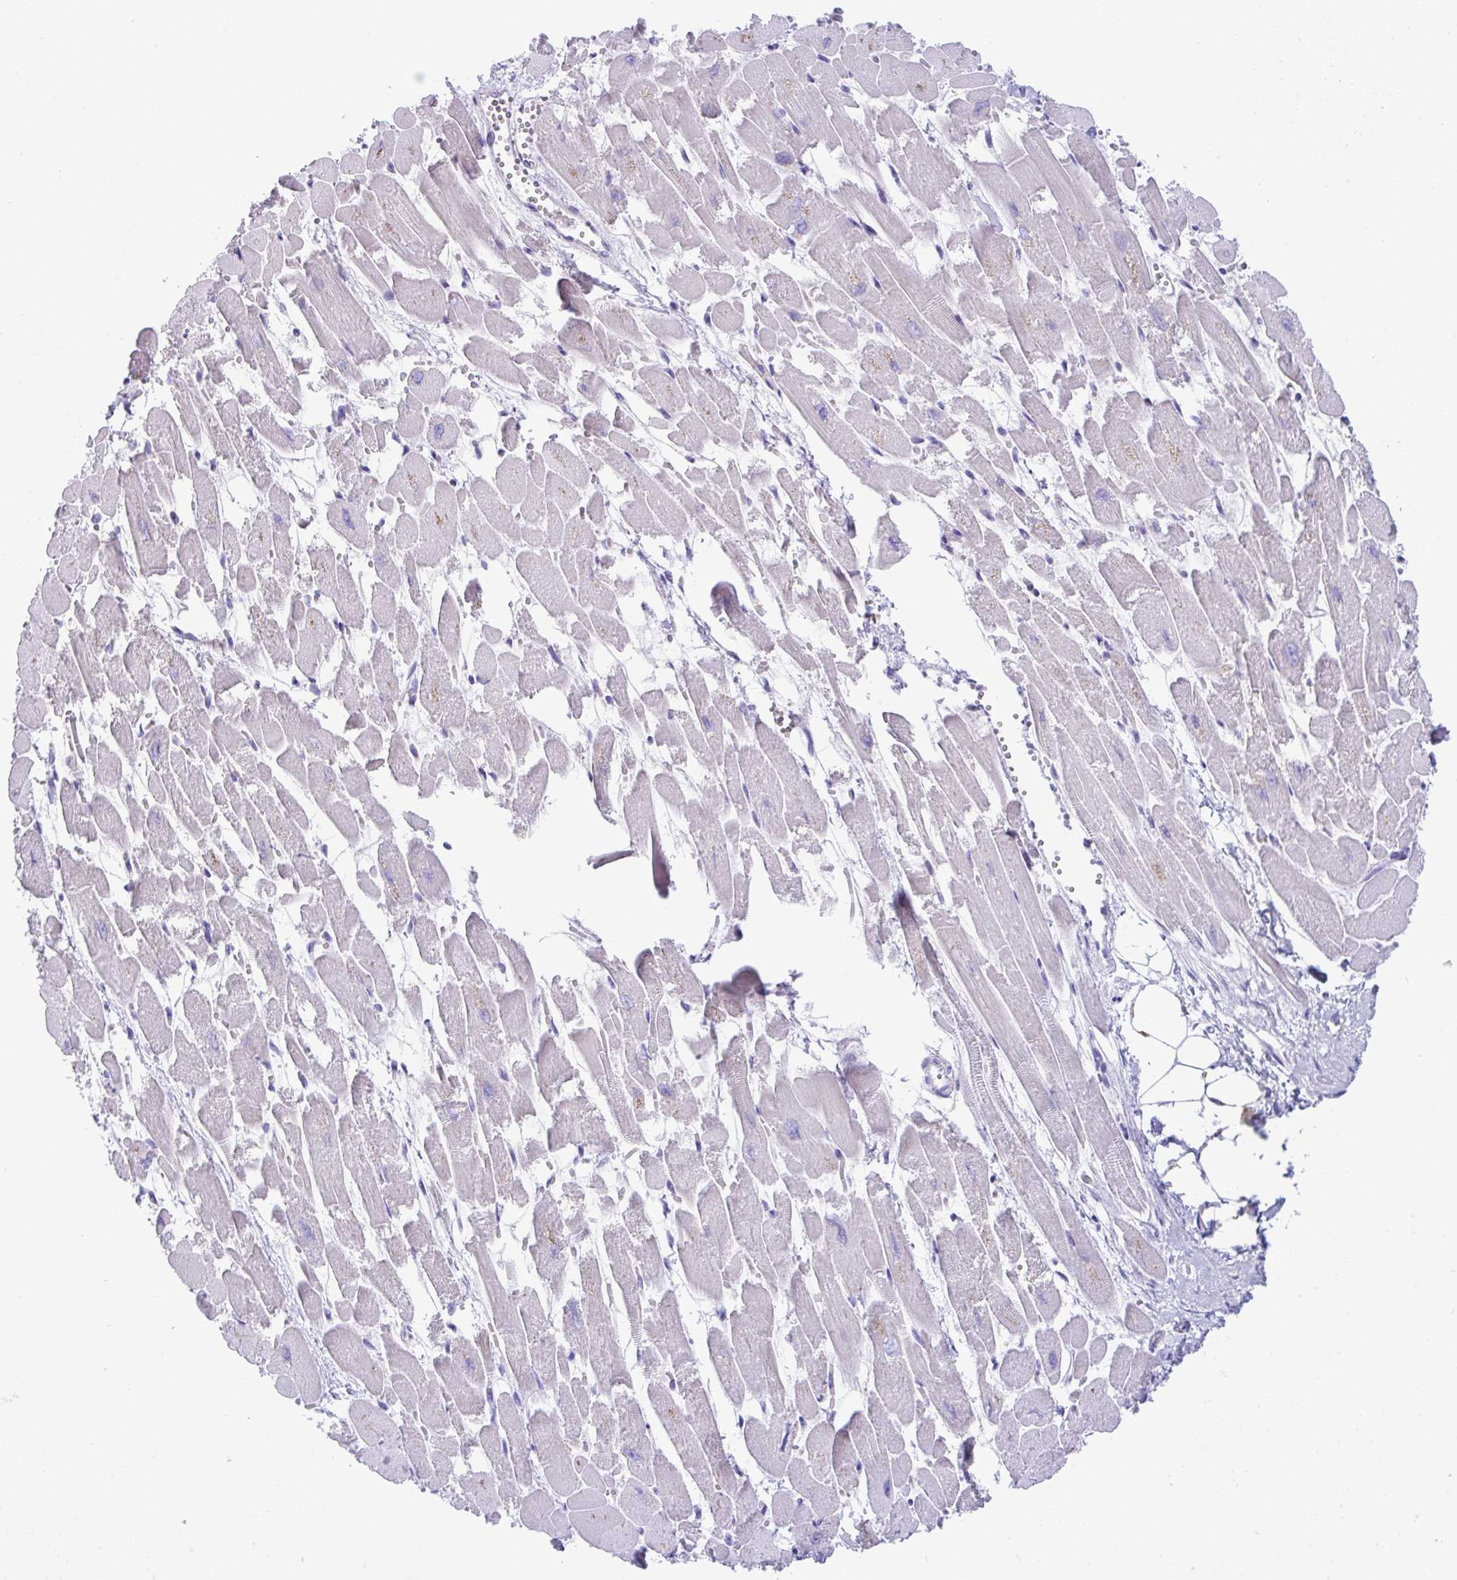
{"staining": {"intensity": "negative", "quantity": "none", "location": "none"}, "tissue": "heart muscle", "cell_type": "Cardiomyocytes", "image_type": "normal", "snomed": [{"axis": "morphology", "description": "Normal tissue, NOS"}, {"axis": "topography", "description": "Heart"}], "caption": "There is no significant positivity in cardiomyocytes of heart muscle. The staining is performed using DAB brown chromogen with nuclei counter-stained in using hematoxylin.", "gene": "ISL1", "patient": {"sex": "female", "age": 52}}